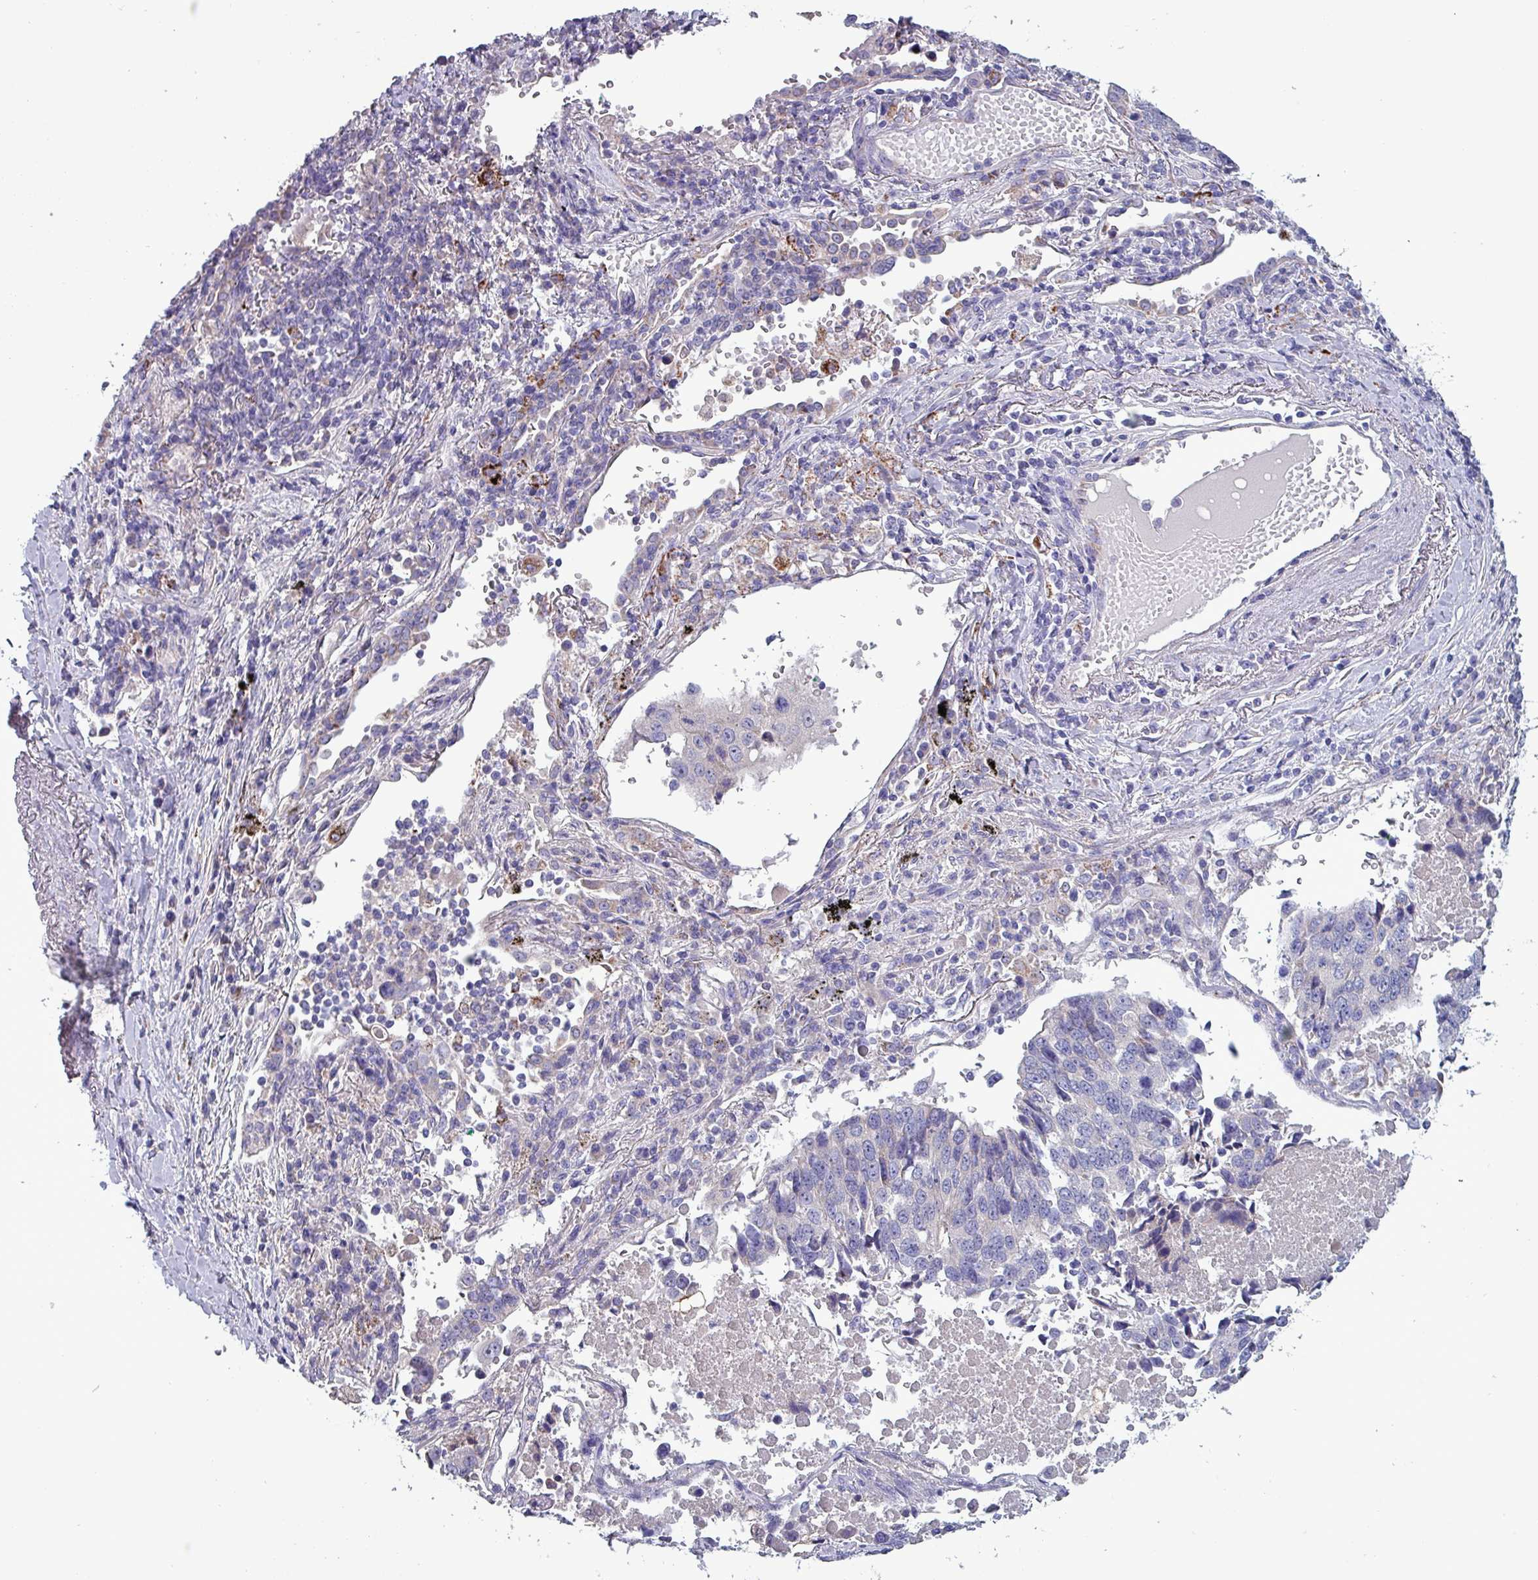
{"staining": {"intensity": "negative", "quantity": "none", "location": "none"}, "tissue": "lung cancer", "cell_type": "Tumor cells", "image_type": "cancer", "snomed": [{"axis": "morphology", "description": "Squamous cell carcinoma, NOS"}, {"axis": "topography", "description": "Lung"}], "caption": "High magnification brightfield microscopy of lung cancer stained with DAB (3,3'-diaminobenzidine) (brown) and counterstained with hematoxylin (blue): tumor cells show no significant expression. (Immunohistochemistry, brightfield microscopy, high magnification).", "gene": "HSD3B7", "patient": {"sex": "female", "age": 66}}